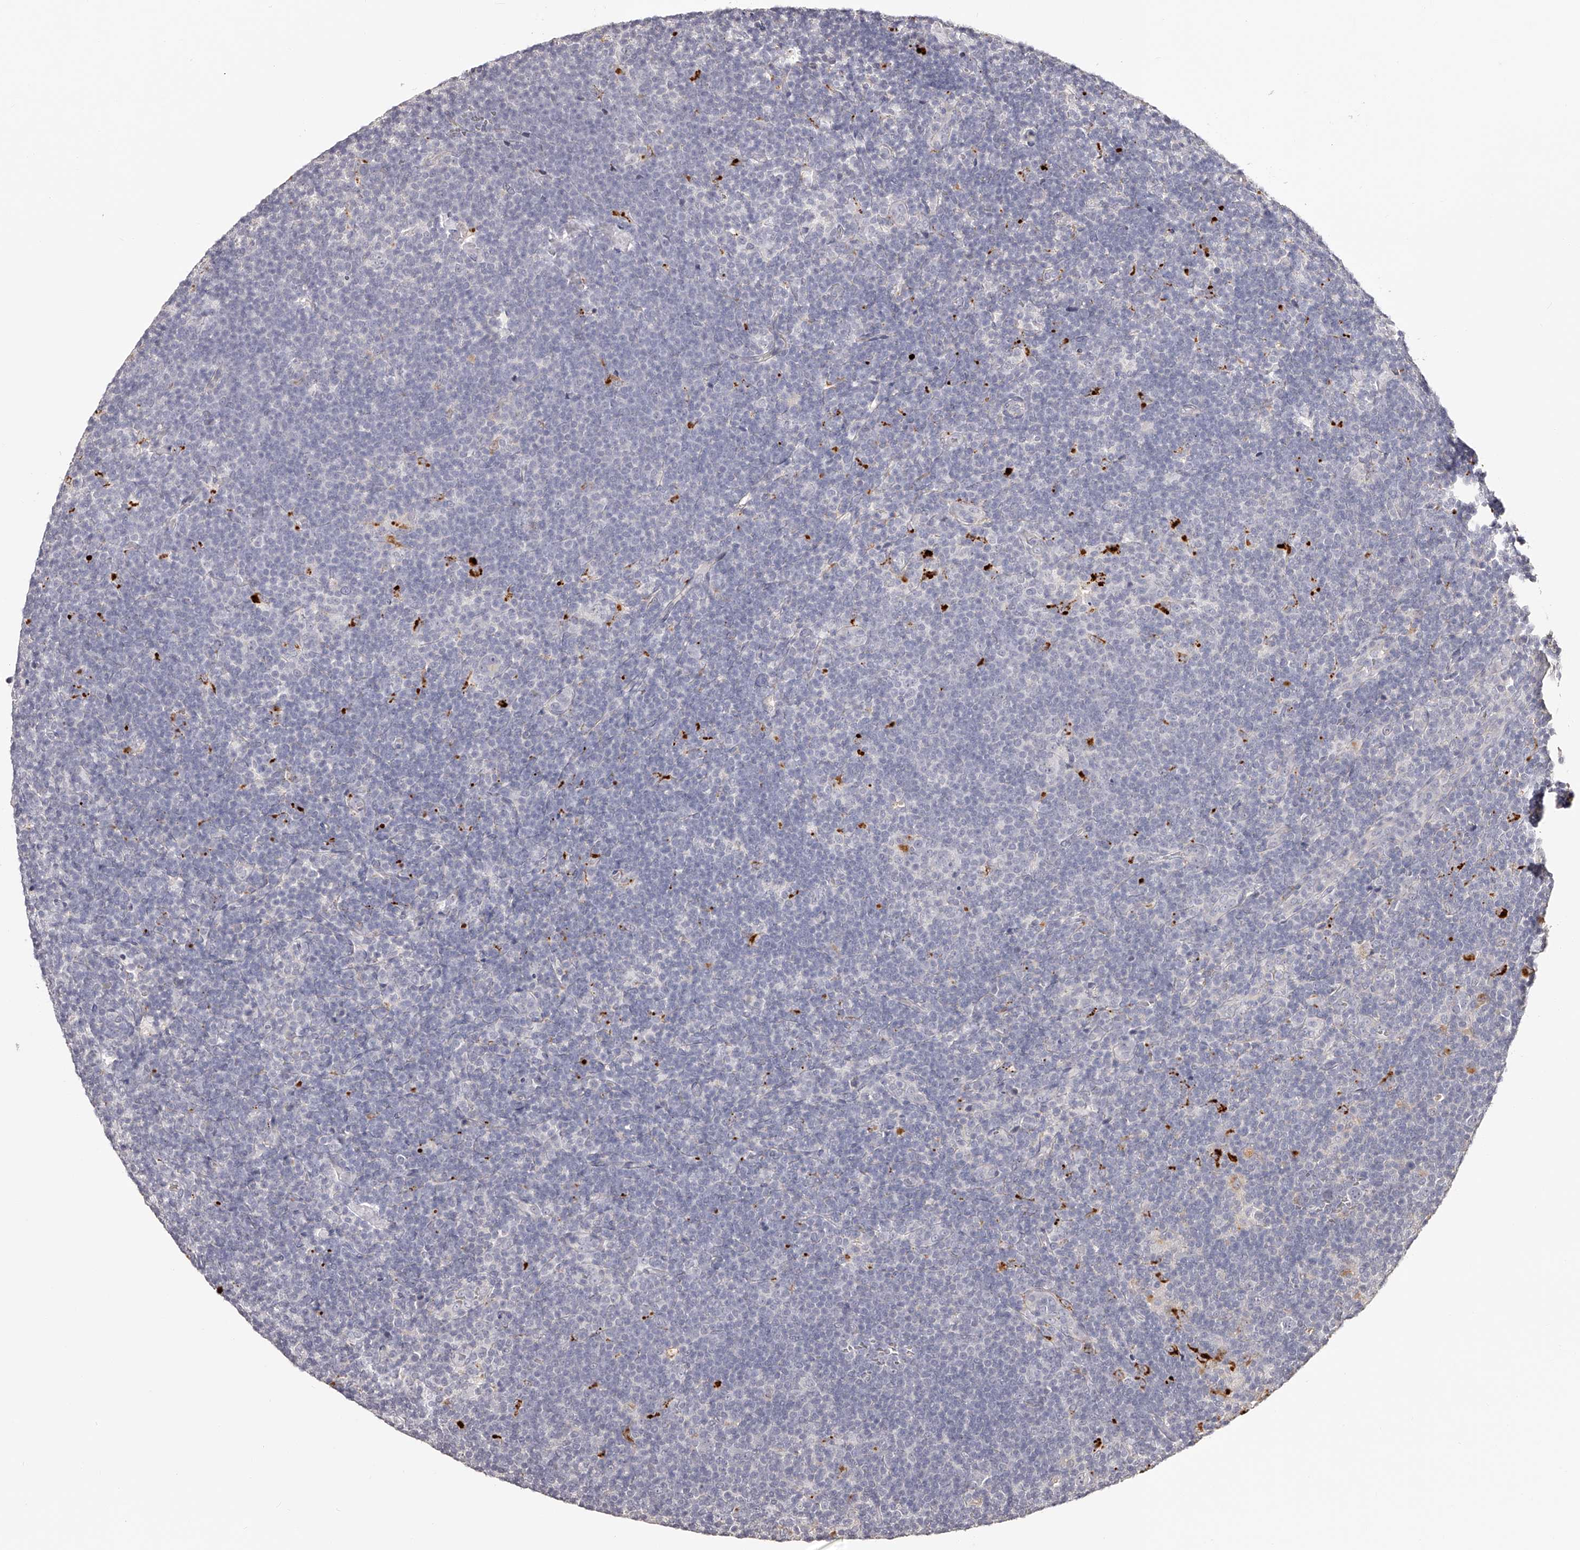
{"staining": {"intensity": "negative", "quantity": "none", "location": "none"}, "tissue": "lymphoma", "cell_type": "Tumor cells", "image_type": "cancer", "snomed": [{"axis": "morphology", "description": "Hodgkin's disease, NOS"}, {"axis": "topography", "description": "Lymph node"}], "caption": "Tumor cells are negative for brown protein staining in lymphoma. Brightfield microscopy of IHC stained with DAB (3,3'-diaminobenzidine) (brown) and hematoxylin (blue), captured at high magnification.", "gene": "SLC35D3", "patient": {"sex": "female", "age": 57}}